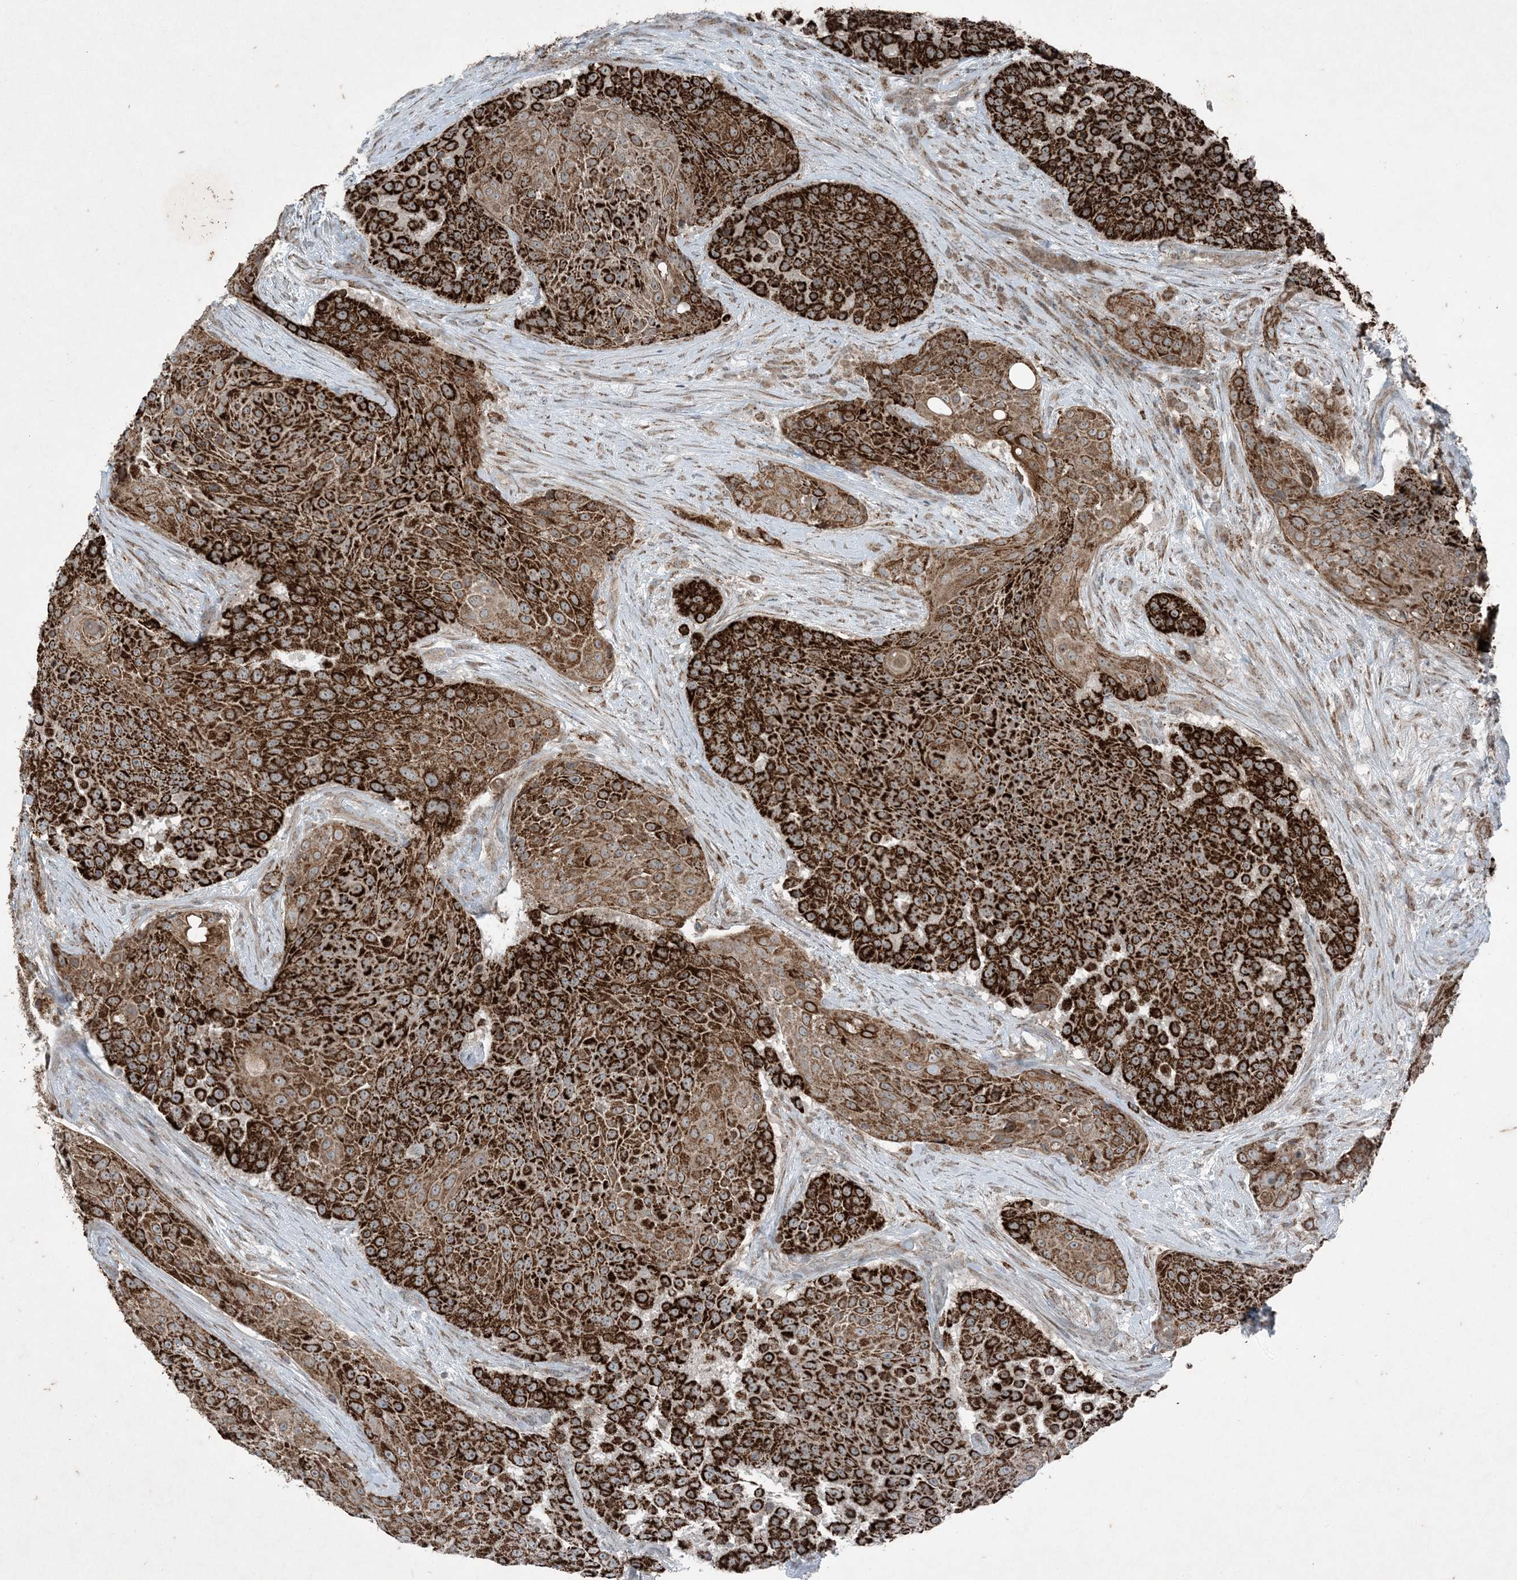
{"staining": {"intensity": "strong", "quantity": ">75%", "location": "cytoplasmic/membranous"}, "tissue": "urothelial cancer", "cell_type": "Tumor cells", "image_type": "cancer", "snomed": [{"axis": "morphology", "description": "Urothelial carcinoma, High grade"}, {"axis": "topography", "description": "Urinary bladder"}], "caption": "Immunohistochemical staining of human urothelial cancer demonstrates strong cytoplasmic/membranous protein staining in approximately >75% of tumor cells.", "gene": "PC", "patient": {"sex": "female", "age": 63}}